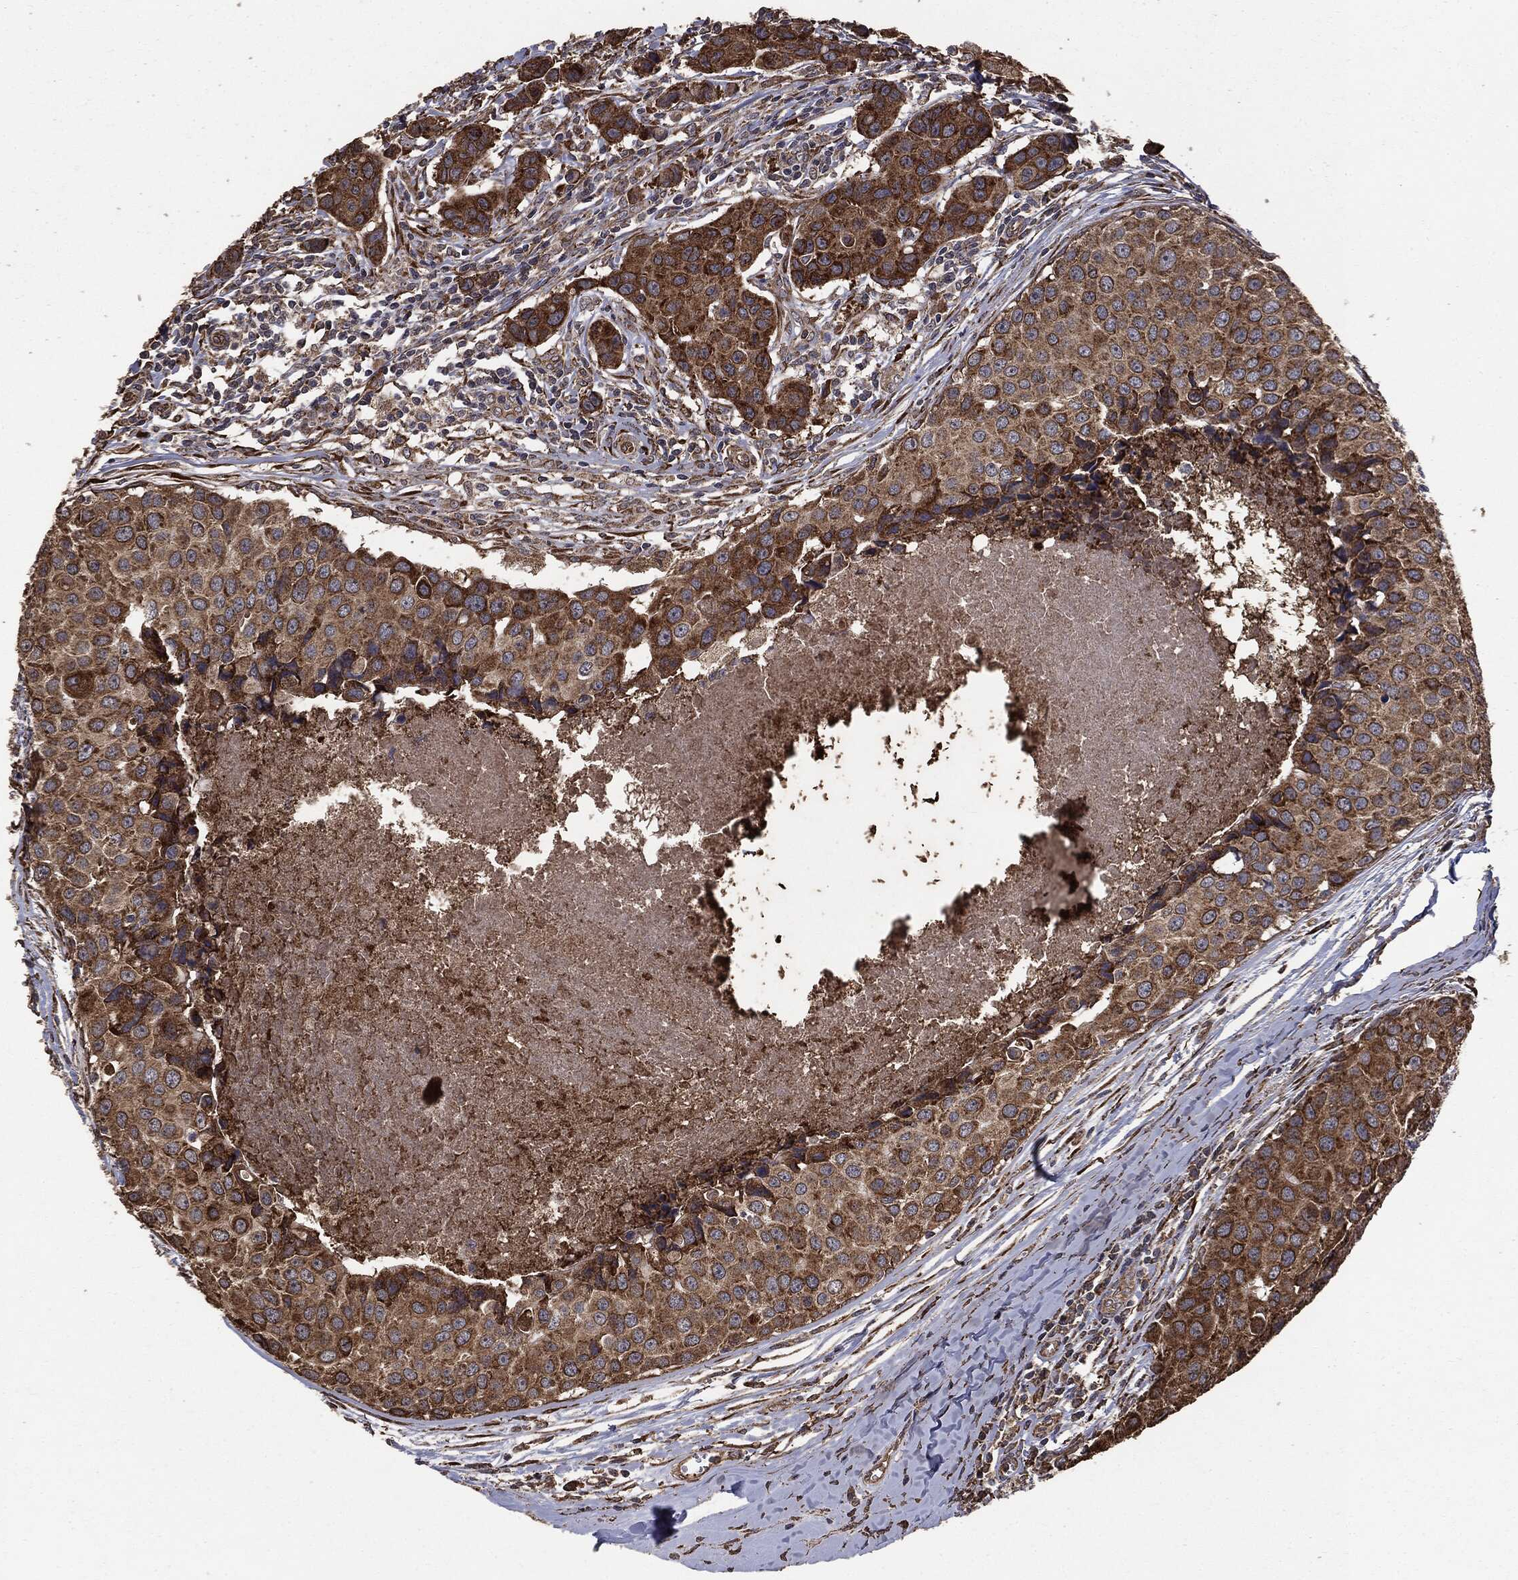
{"staining": {"intensity": "strong", "quantity": ">75%", "location": "cytoplasmic/membranous"}, "tissue": "breast cancer", "cell_type": "Tumor cells", "image_type": "cancer", "snomed": [{"axis": "morphology", "description": "Duct carcinoma"}, {"axis": "topography", "description": "Breast"}], "caption": "Breast cancer (intraductal carcinoma) stained with a protein marker displays strong staining in tumor cells.", "gene": "MTOR", "patient": {"sex": "female", "age": 24}}